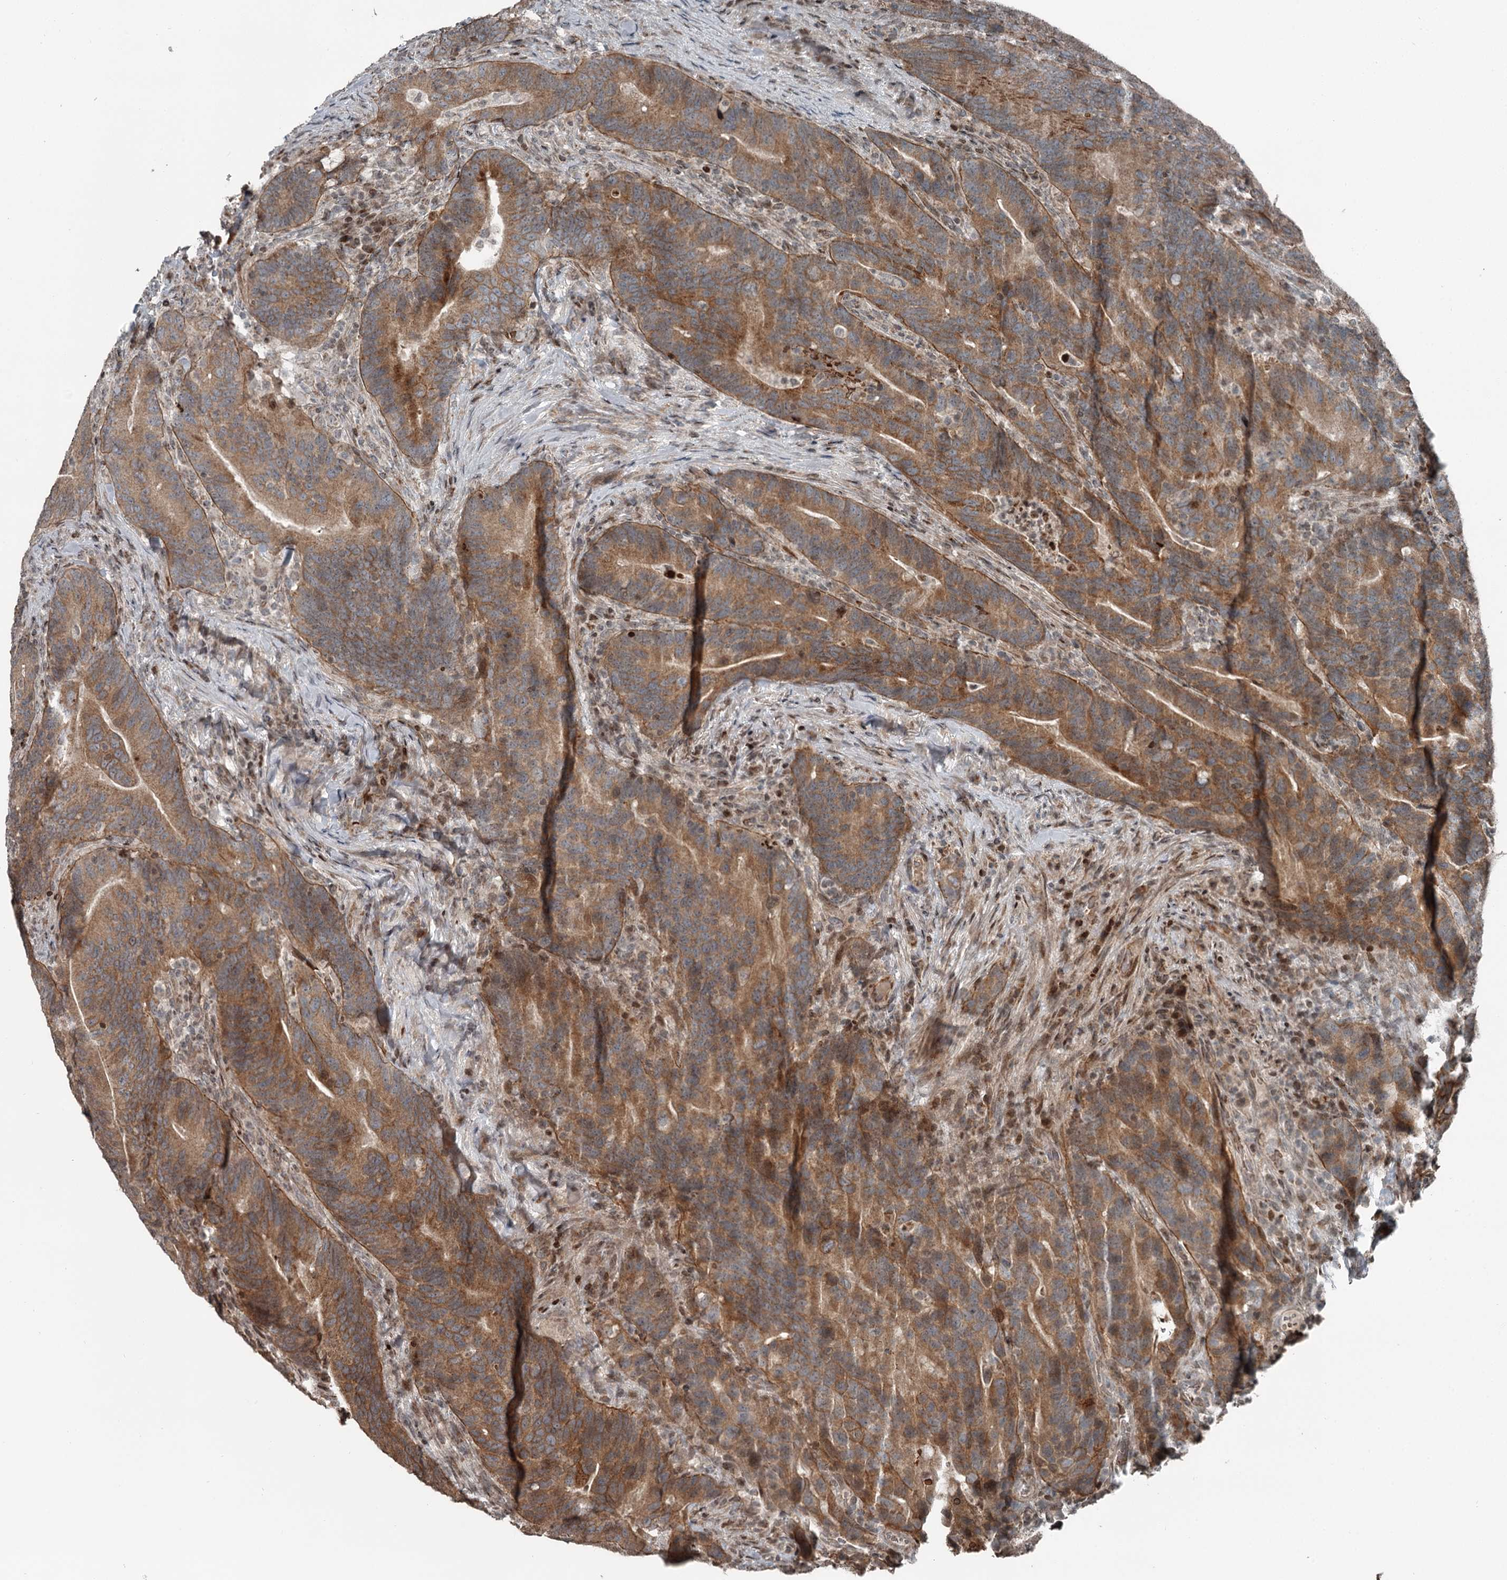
{"staining": {"intensity": "moderate", "quantity": ">75%", "location": "cytoplasmic/membranous"}, "tissue": "colorectal cancer", "cell_type": "Tumor cells", "image_type": "cancer", "snomed": [{"axis": "morphology", "description": "Adenocarcinoma, NOS"}, {"axis": "topography", "description": "Colon"}], "caption": "The immunohistochemical stain shows moderate cytoplasmic/membranous positivity in tumor cells of colorectal cancer (adenocarcinoma) tissue.", "gene": "RASSF8", "patient": {"sex": "female", "age": 66}}